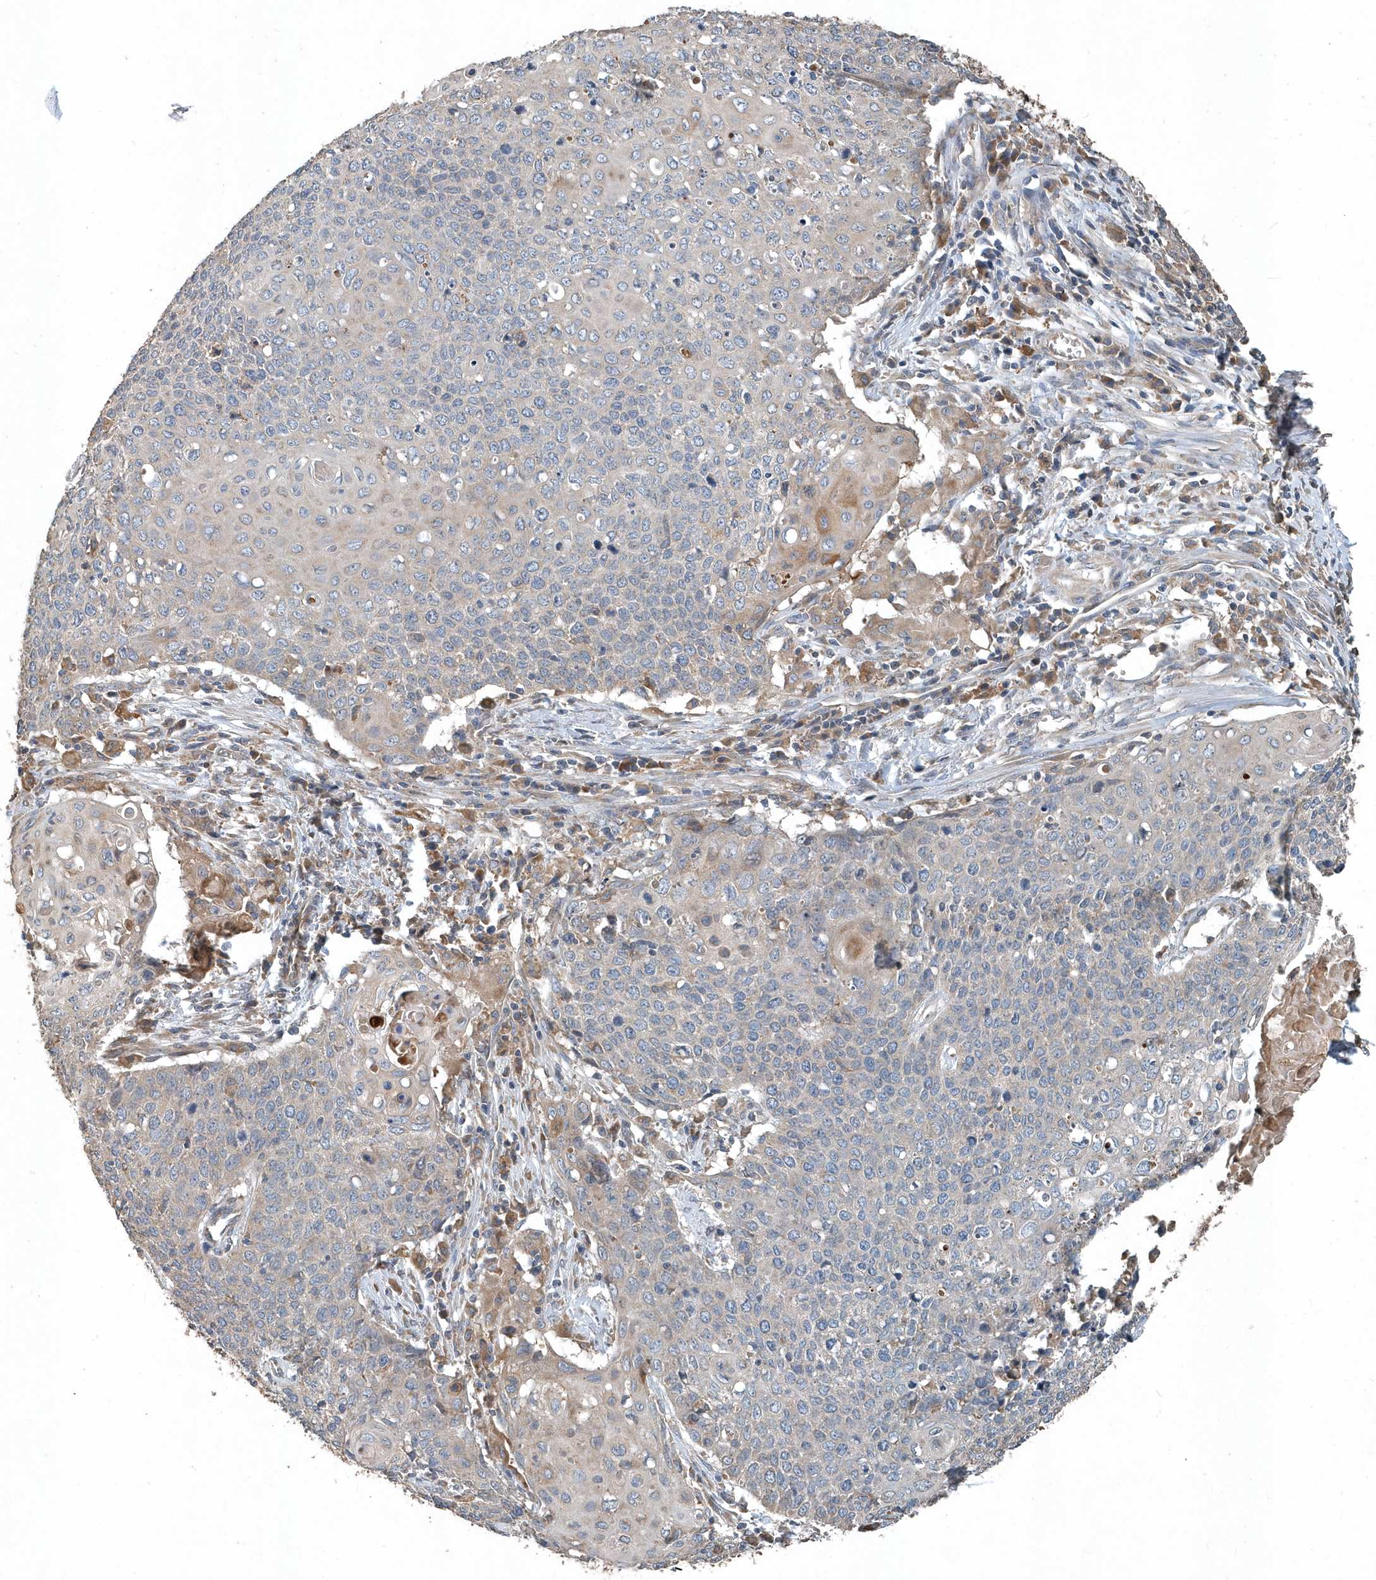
{"staining": {"intensity": "weak", "quantity": "<25%", "location": "cytoplasmic/membranous"}, "tissue": "cervical cancer", "cell_type": "Tumor cells", "image_type": "cancer", "snomed": [{"axis": "morphology", "description": "Squamous cell carcinoma, NOS"}, {"axis": "topography", "description": "Cervix"}], "caption": "This is an immunohistochemistry (IHC) image of human squamous cell carcinoma (cervical). There is no staining in tumor cells.", "gene": "SCFD2", "patient": {"sex": "female", "age": 39}}